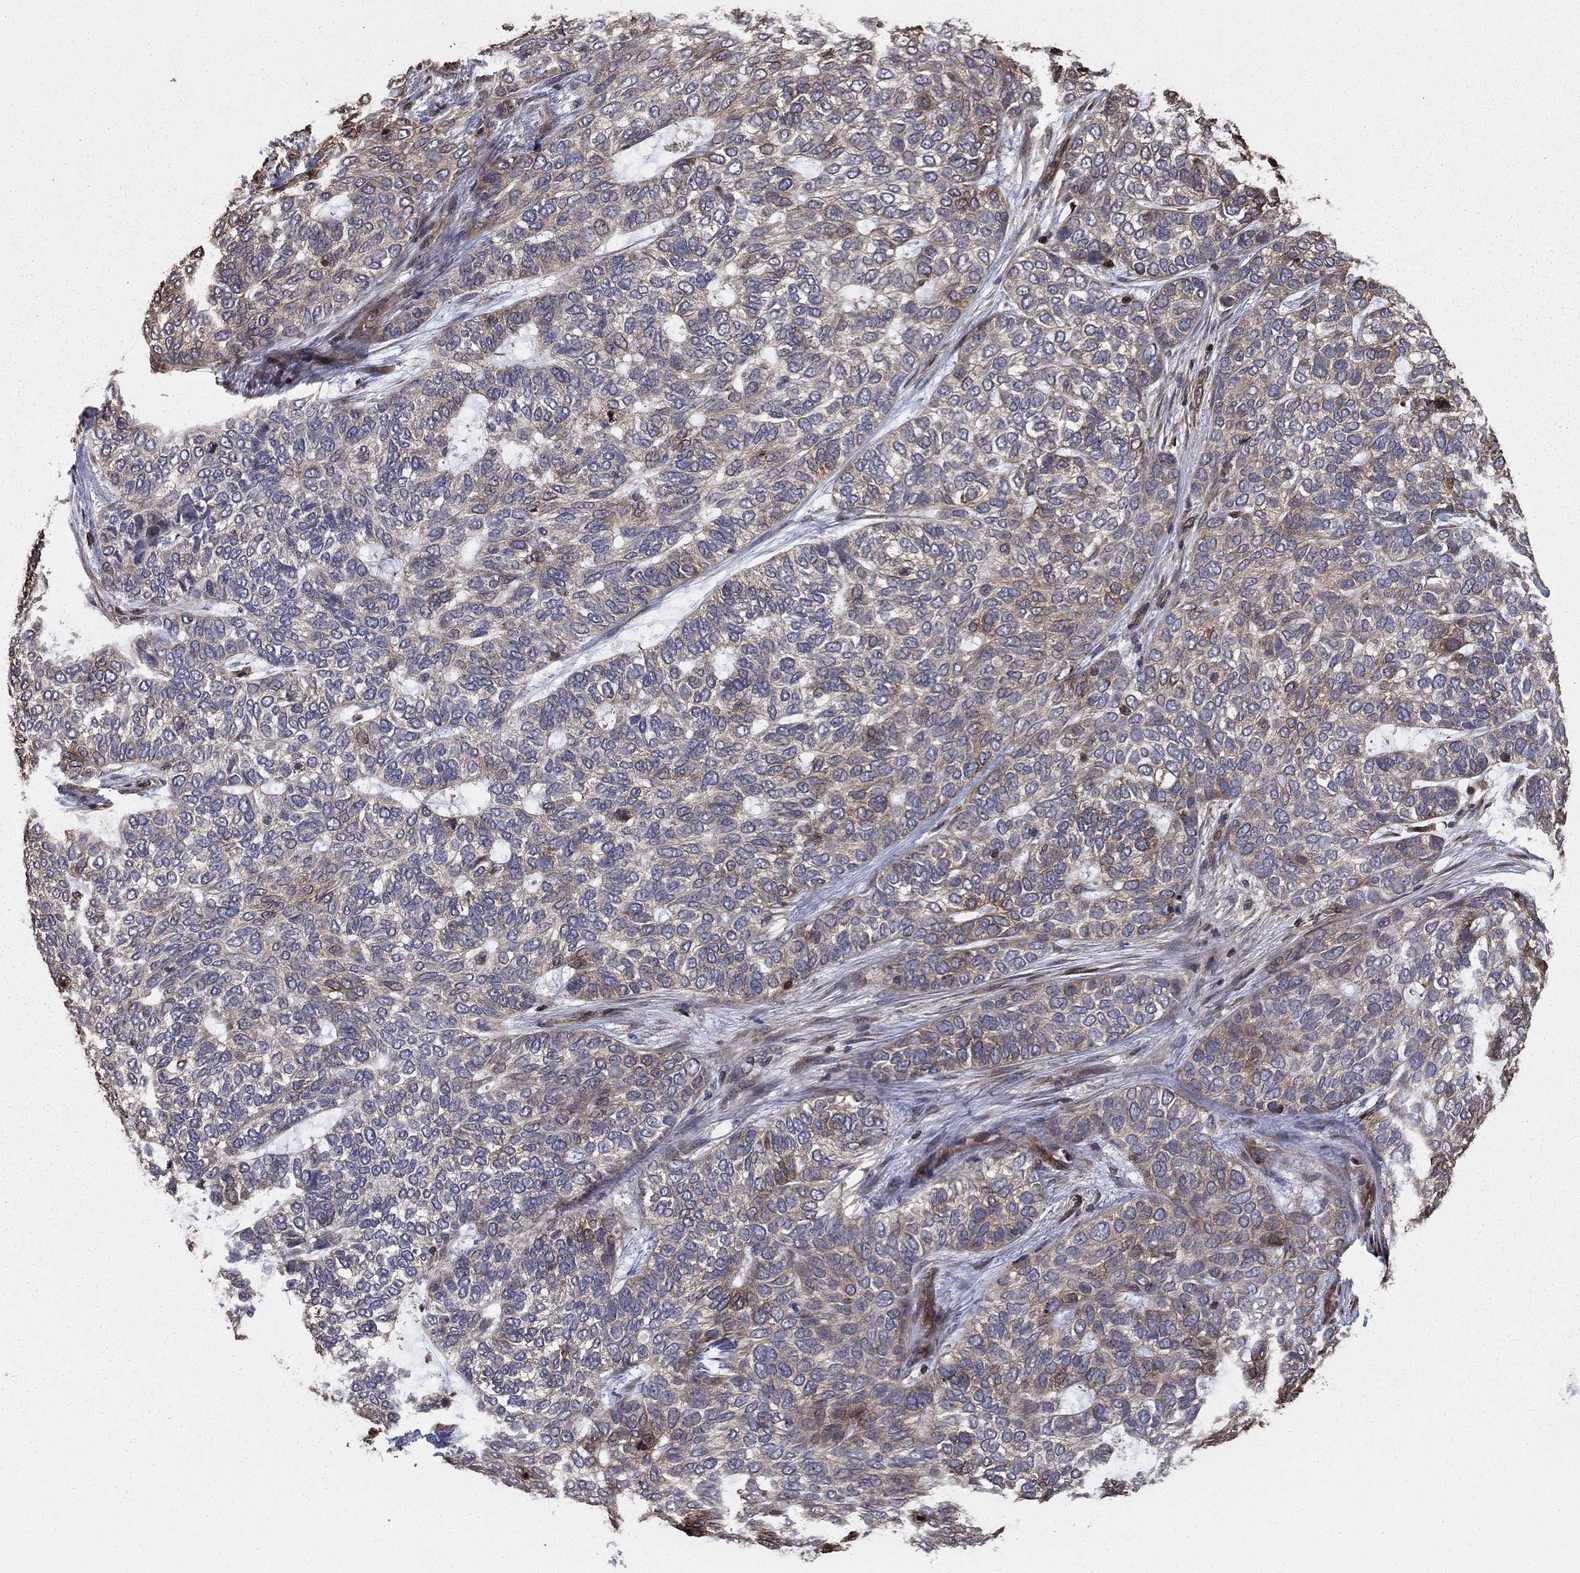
{"staining": {"intensity": "negative", "quantity": "none", "location": "none"}, "tissue": "skin cancer", "cell_type": "Tumor cells", "image_type": "cancer", "snomed": [{"axis": "morphology", "description": "Basal cell carcinoma"}, {"axis": "topography", "description": "Skin"}], "caption": "Image shows no significant protein expression in tumor cells of skin basal cell carcinoma.", "gene": "GYG1", "patient": {"sex": "female", "age": 65}}